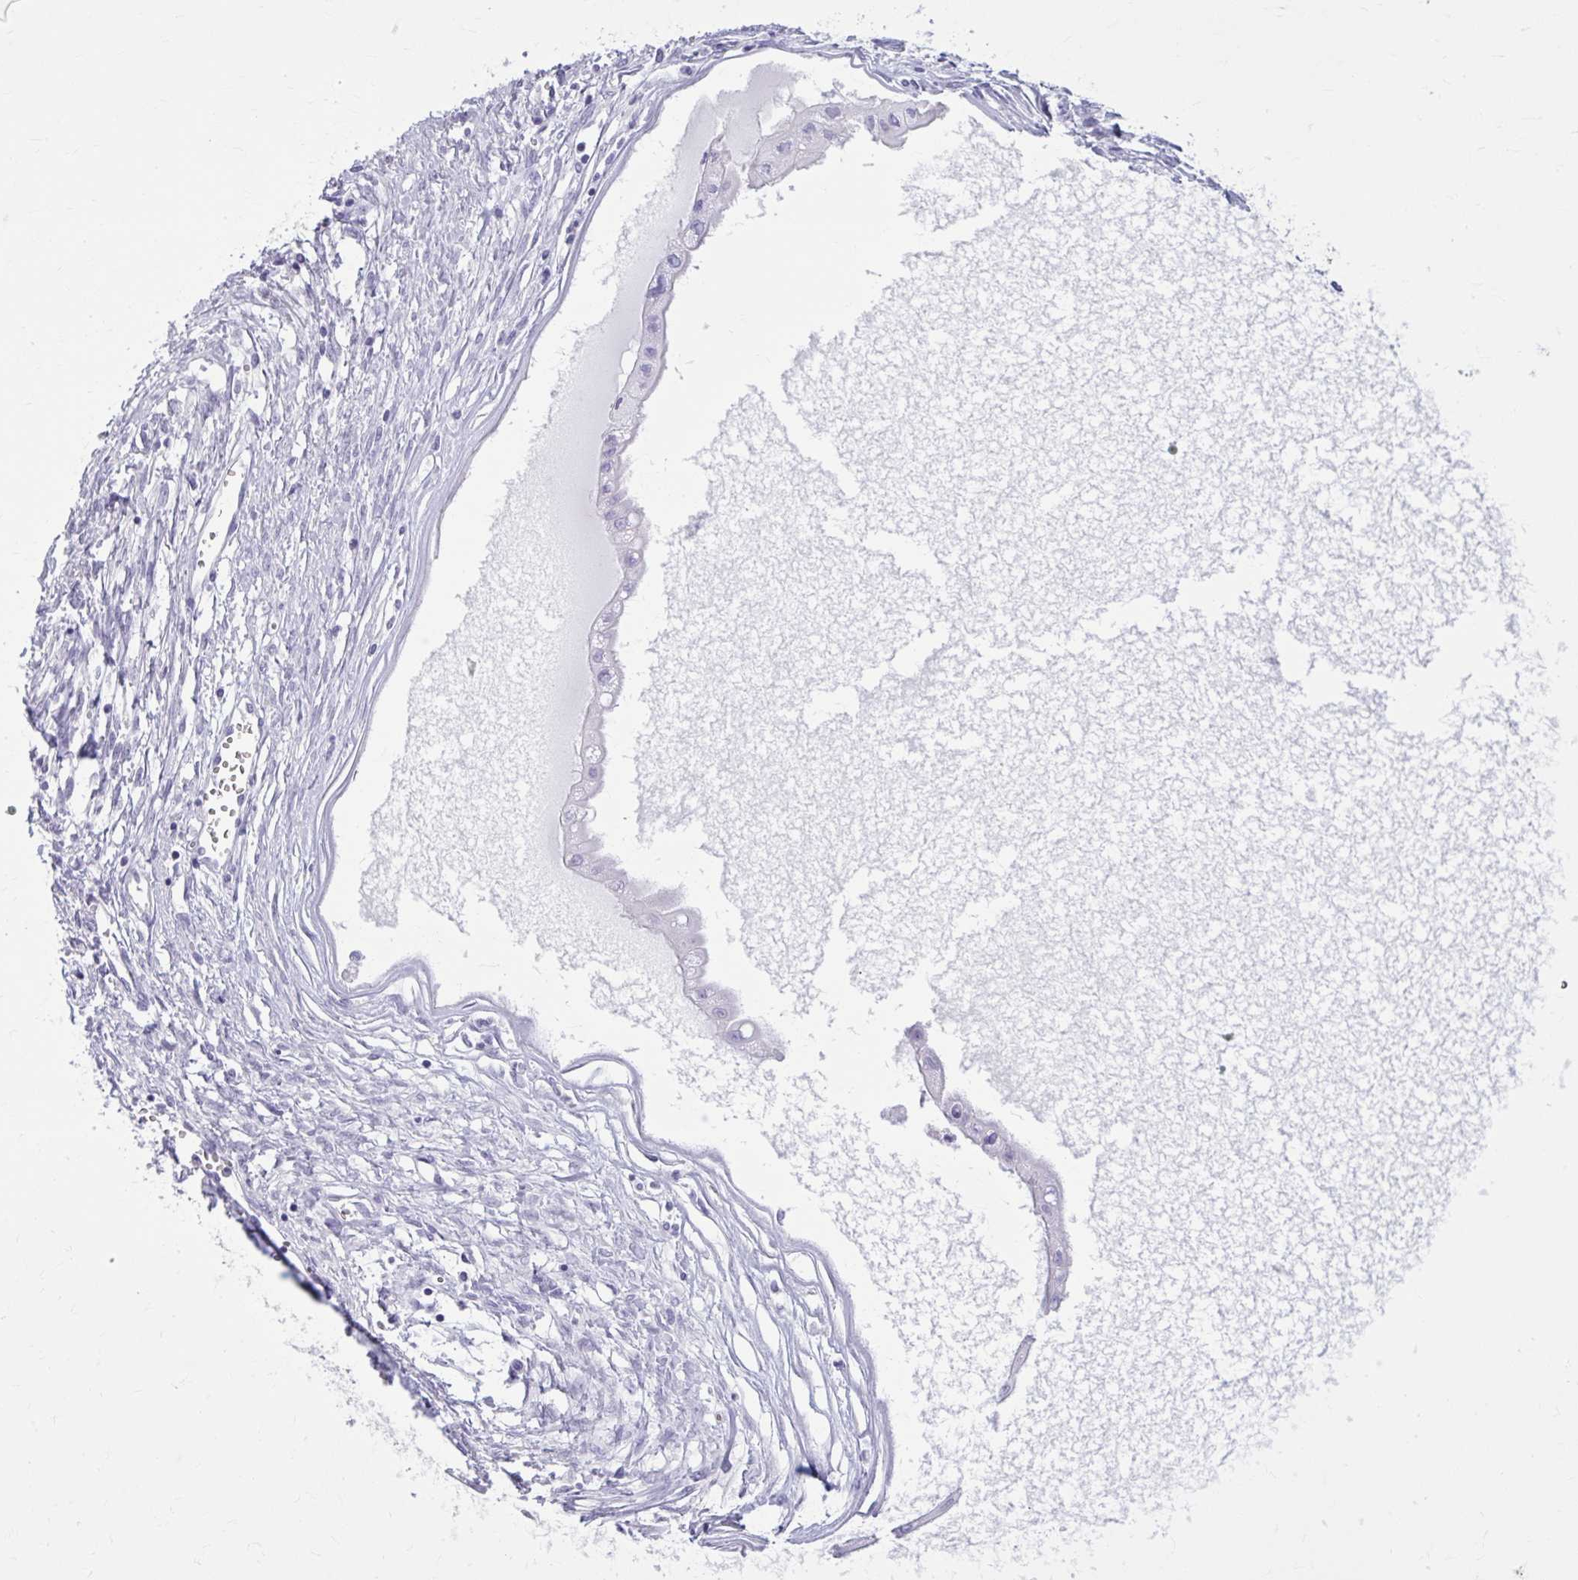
{"staining": {"intensity": "negative", "quantity": "none", "location": "none"}, "tissue": "ovarian cancer", "cell_type": "Tumor cells", "image_type": "cancer", "snomed": [{"axis": "morphology", "description": "Cystadenocarcinoma, mucinous, NOS"}, {"axis": "topography", "description": "Ovary"}], "caption": "Micrograph shows no protein expression in tumor cells of ovarian mucinous cystadenocarcinoma tissue.", "gene": "OR4B1", "patient": {"sex": "female", "age": 34}}